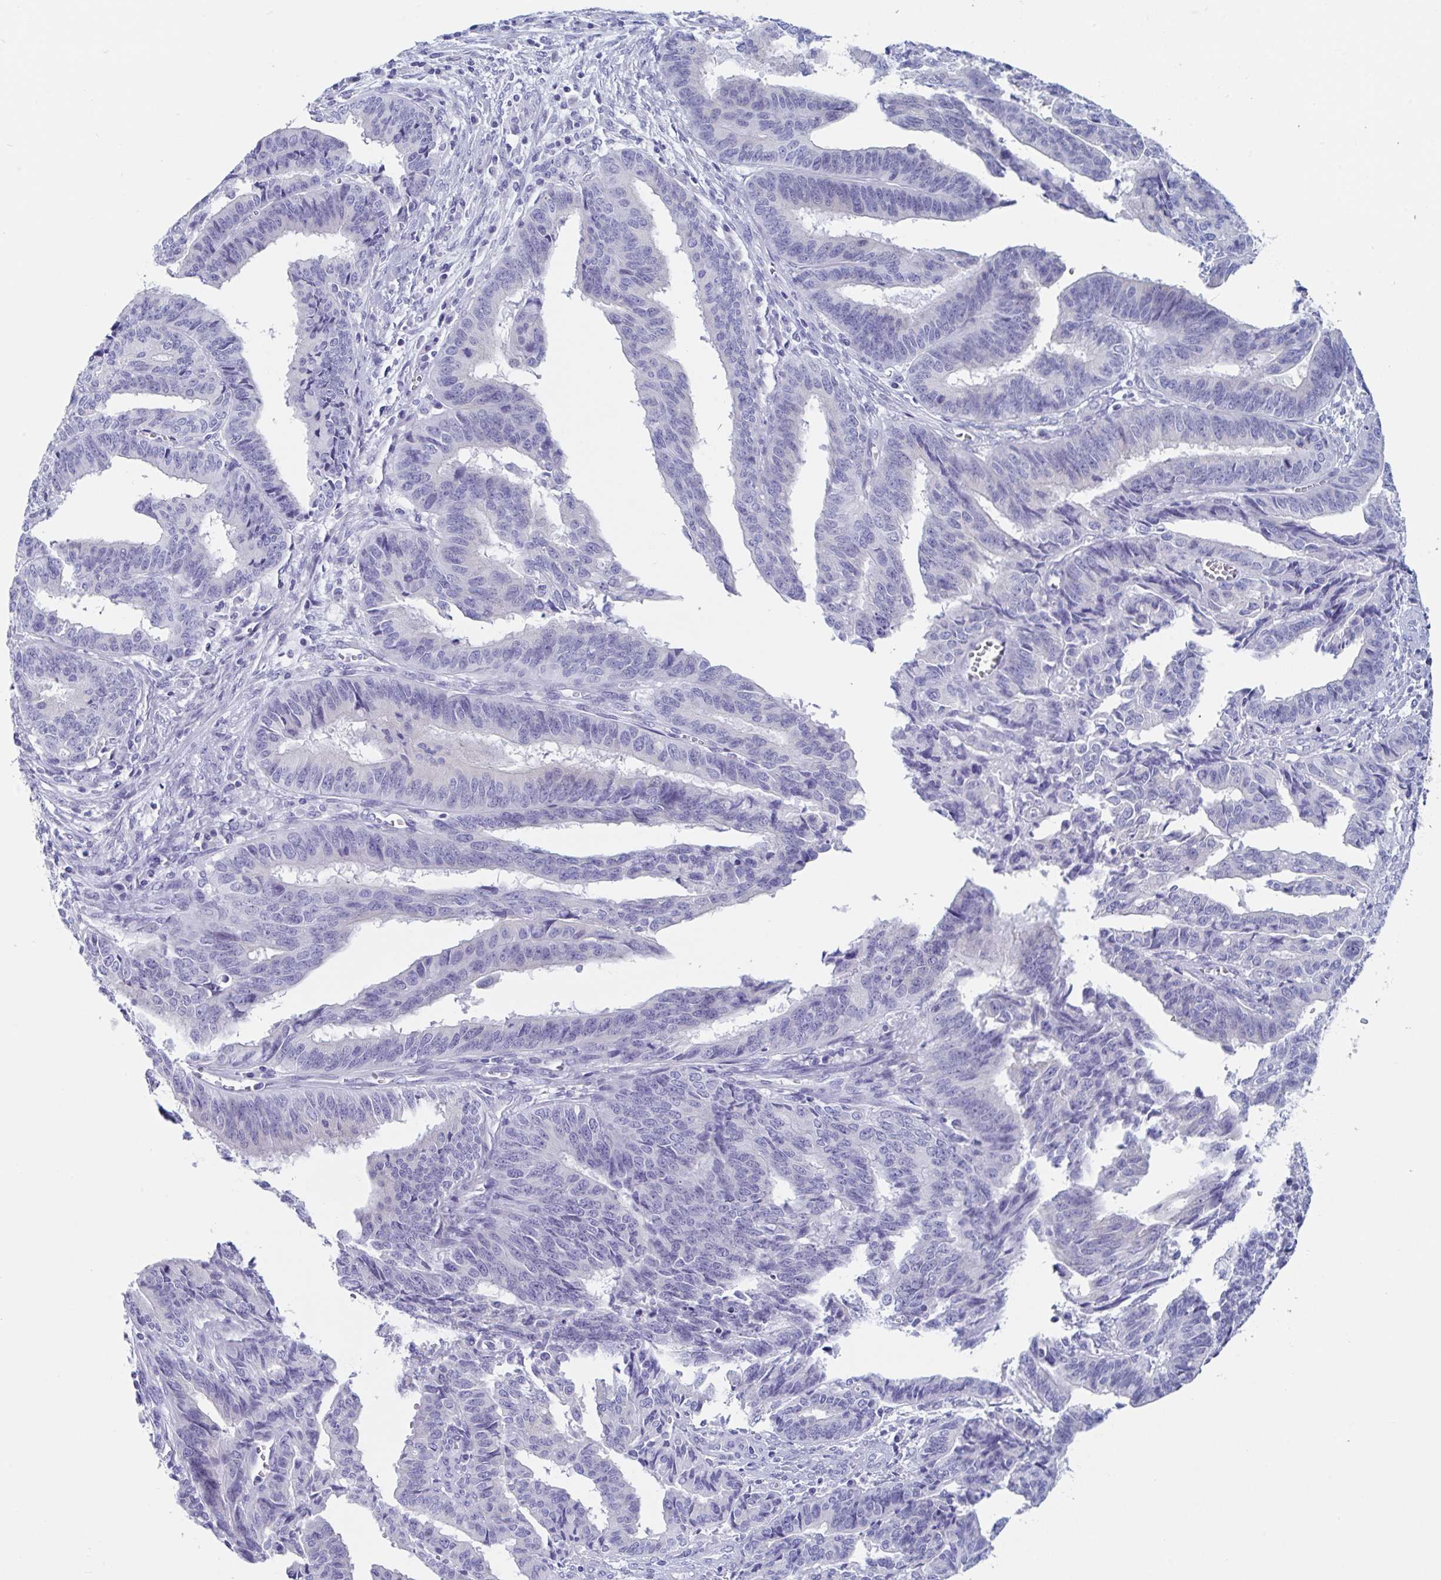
{"staining": {"intensity": "negative", "quantity": "none", "location": "none"}, "tissue": "endometrial cancer", "cell_type": "Tumor cells", "image_type": "cancer", "snomed": [{"axis": "morphology", "description": "Adenocarcinoma, NOS"}, {"axis": "topography", "description": "Endometrium"}], "caption": "There is no significant expression in tumor cells of endometrial cancer.", "gene": "ZPBP", "patient": {"sex": "female", "age": 65}}